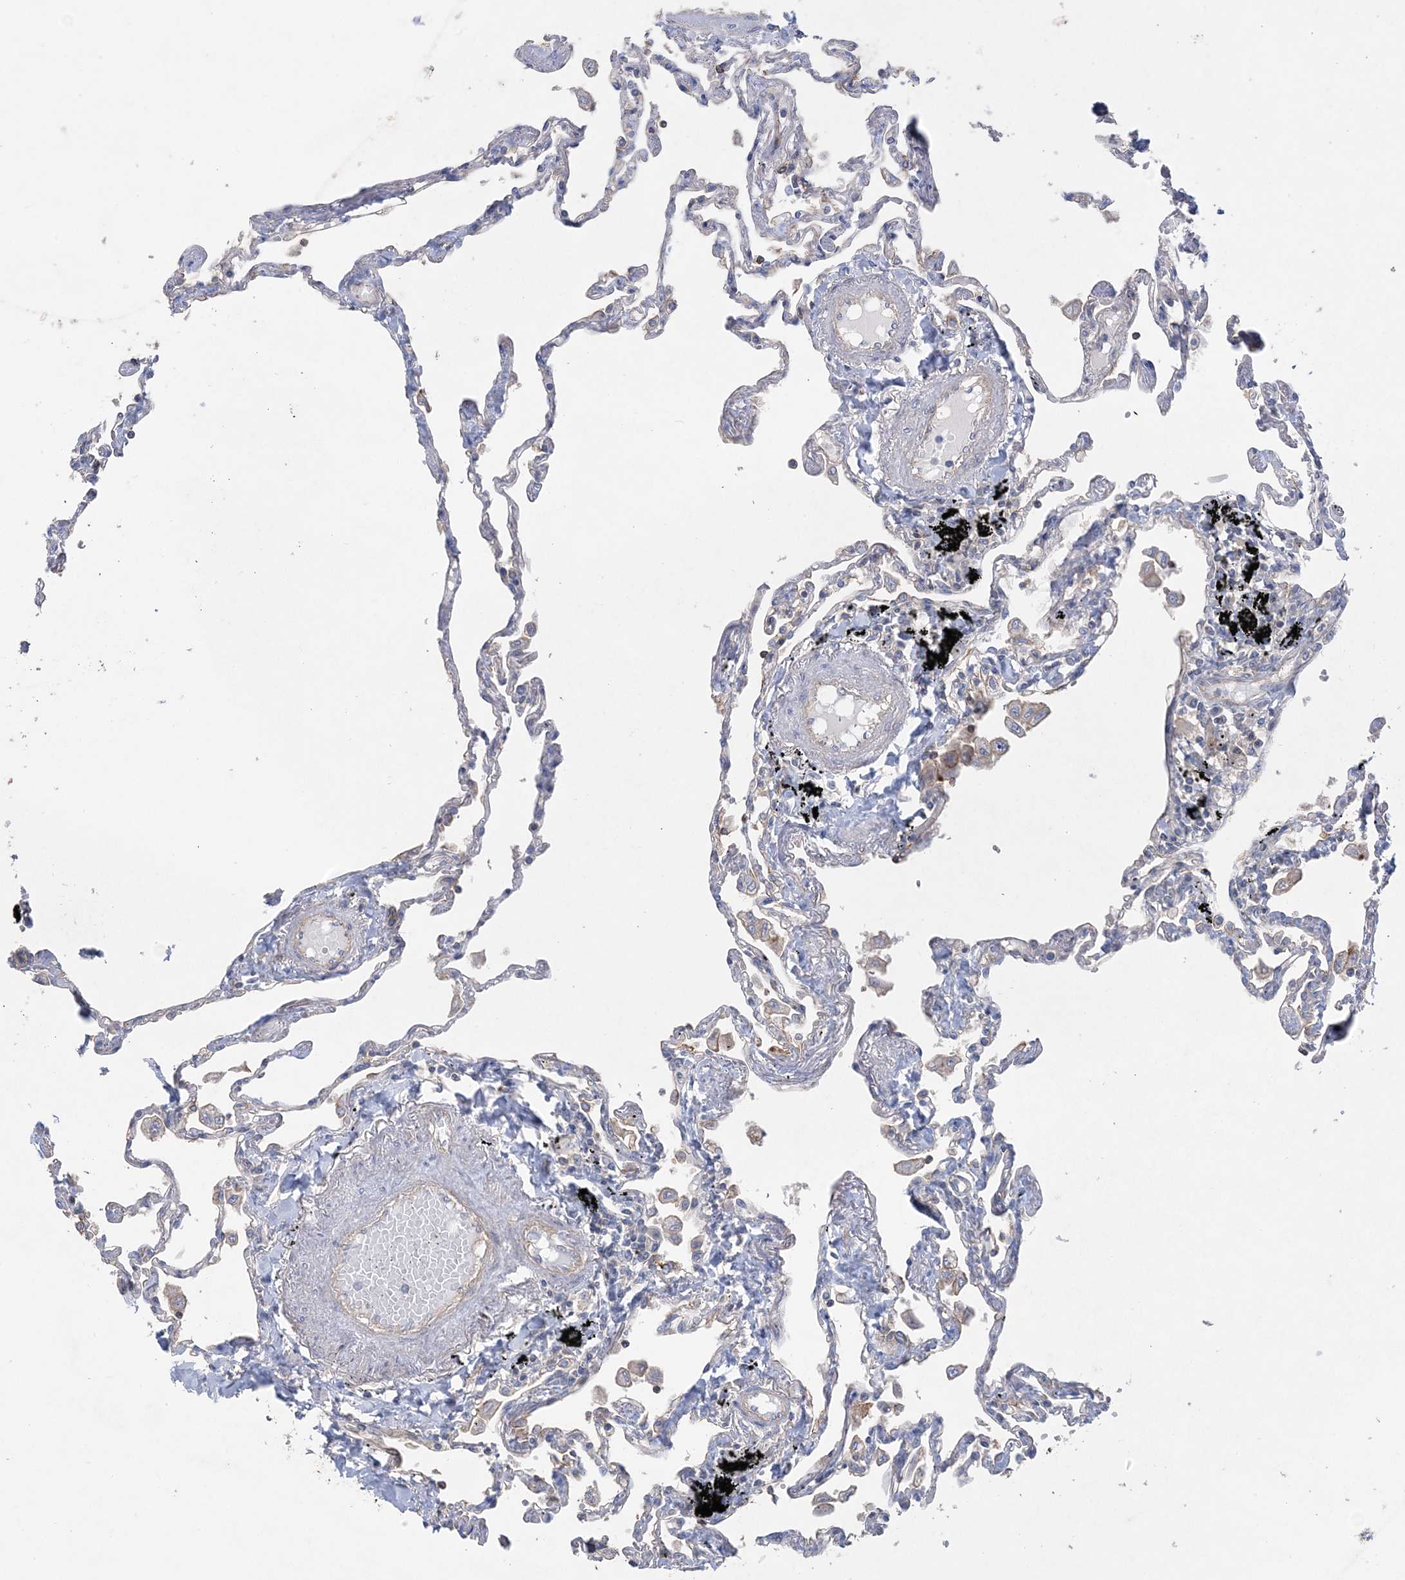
{"staining": {"intensity": "negative", "quantity": "none", "location": "none"}, "tissue": "lung", "cell_type": "Alveolar cells", "image_type": "normal", "snomed": [{"axis": "morphology", "description": "Normal tissue, NOS"}, {"axis": "topography", "description": "Lung"}], "caption": "This is an IHC histopathology image of normal lung. There is no expression in alveolar cells.", "gene": "PIGC", "patient": {"sex": "female", "age": 67}}